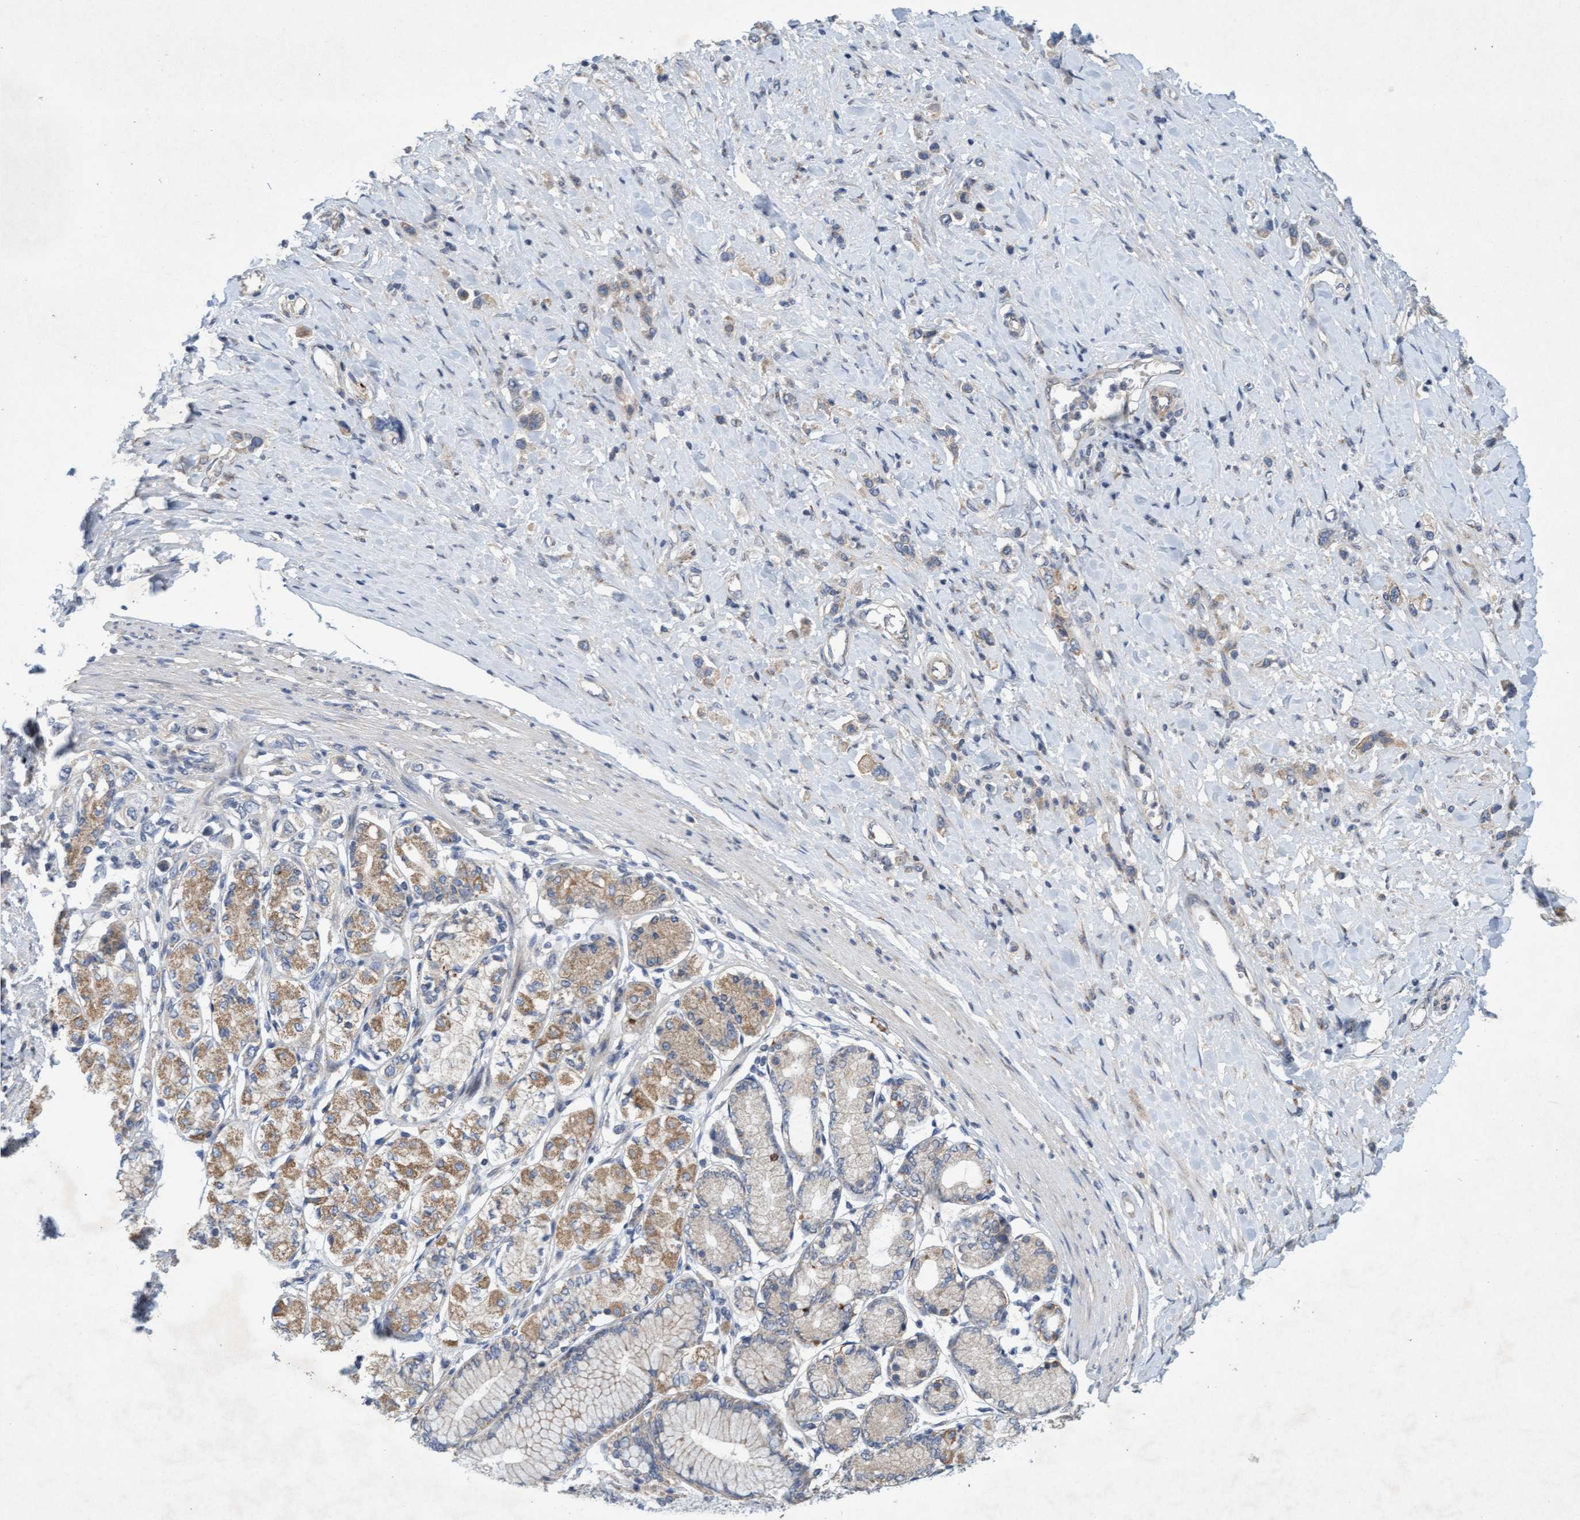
{"staining": {"intensity": "weak", "quantity": ">75%", "location": "cytoplasmic/membranous"}, "tissue": "stomach cancer", "cell_type": "Tumor cells", "image_type": "cancer", "snomed": [{"axis": "morphology", "description": "Adenocarcinoma, NOS"}, {"axis": "topography", "description": "Stomach"}], "caption": "Immunohistochemical staining of human stomach cancer (adenocarcinoma) displays low levels of weak cytoplasmic/membranous staining in about >75% of tumor cells. (brown staining indicates protein expression, while blue staining denotes nuclei).", "gene": "DDHD2", "patient": {"sex": "female", "age": 65}}